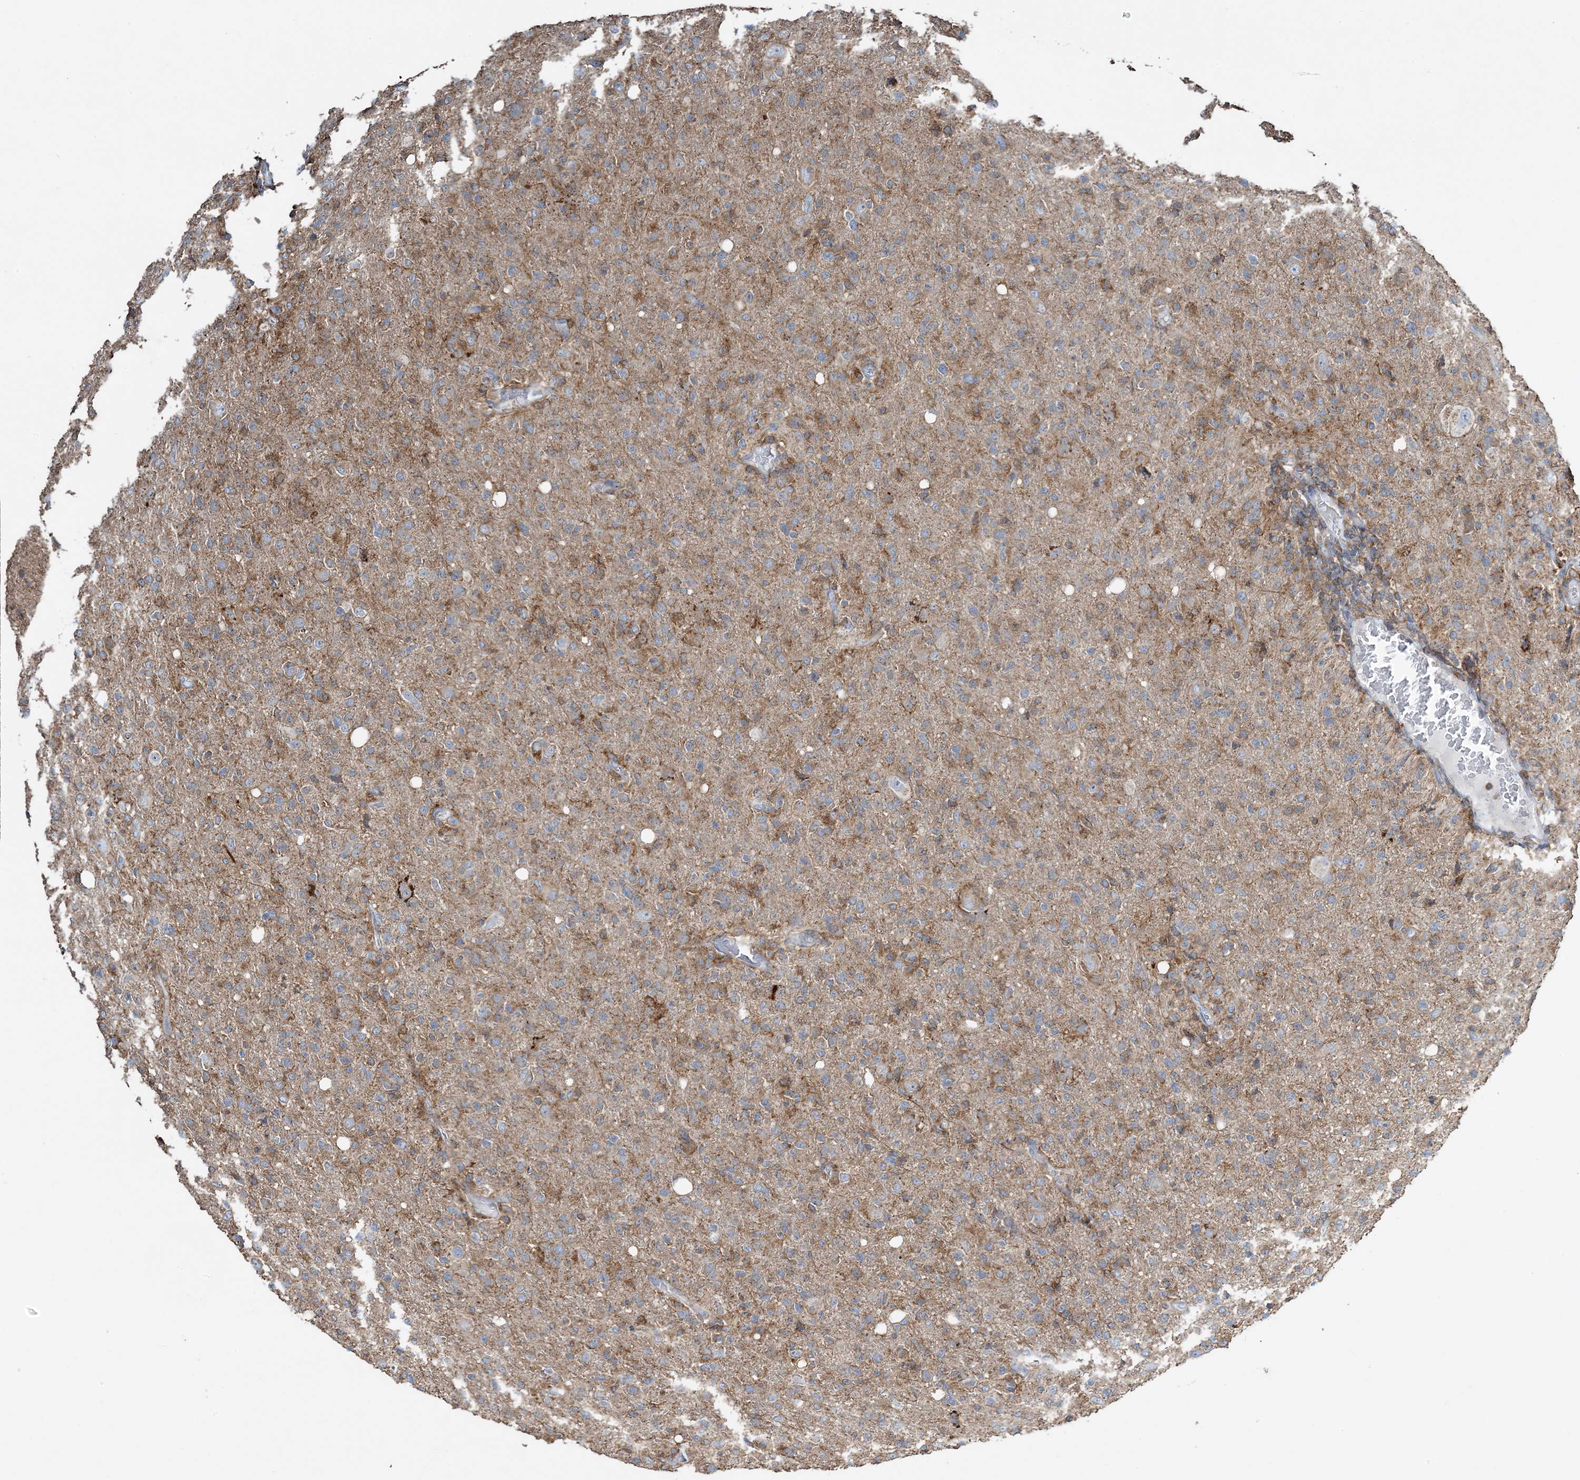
{"staining": {"intensity": "moderate", "quantity": "<25%", "location": "cytoplasmic/membranous"}, "tissue": "glioma", "cell_type": "Tumor cells", "image_type": "cancer", "snomed": [{"axis": "morphology", "description": "Glioma, malignant, High grade"}, {"axis": "topography", "description": "Brain"}], "caption": "Tumor cells display moderate cytoplasmic/membranous staining in about <25% of cells in glioma. The protein of interest is shown in brown color, while the nuclei are stained blue.", "gene": "TMLHE", "patient": {"sex": "female", "age": 57}}